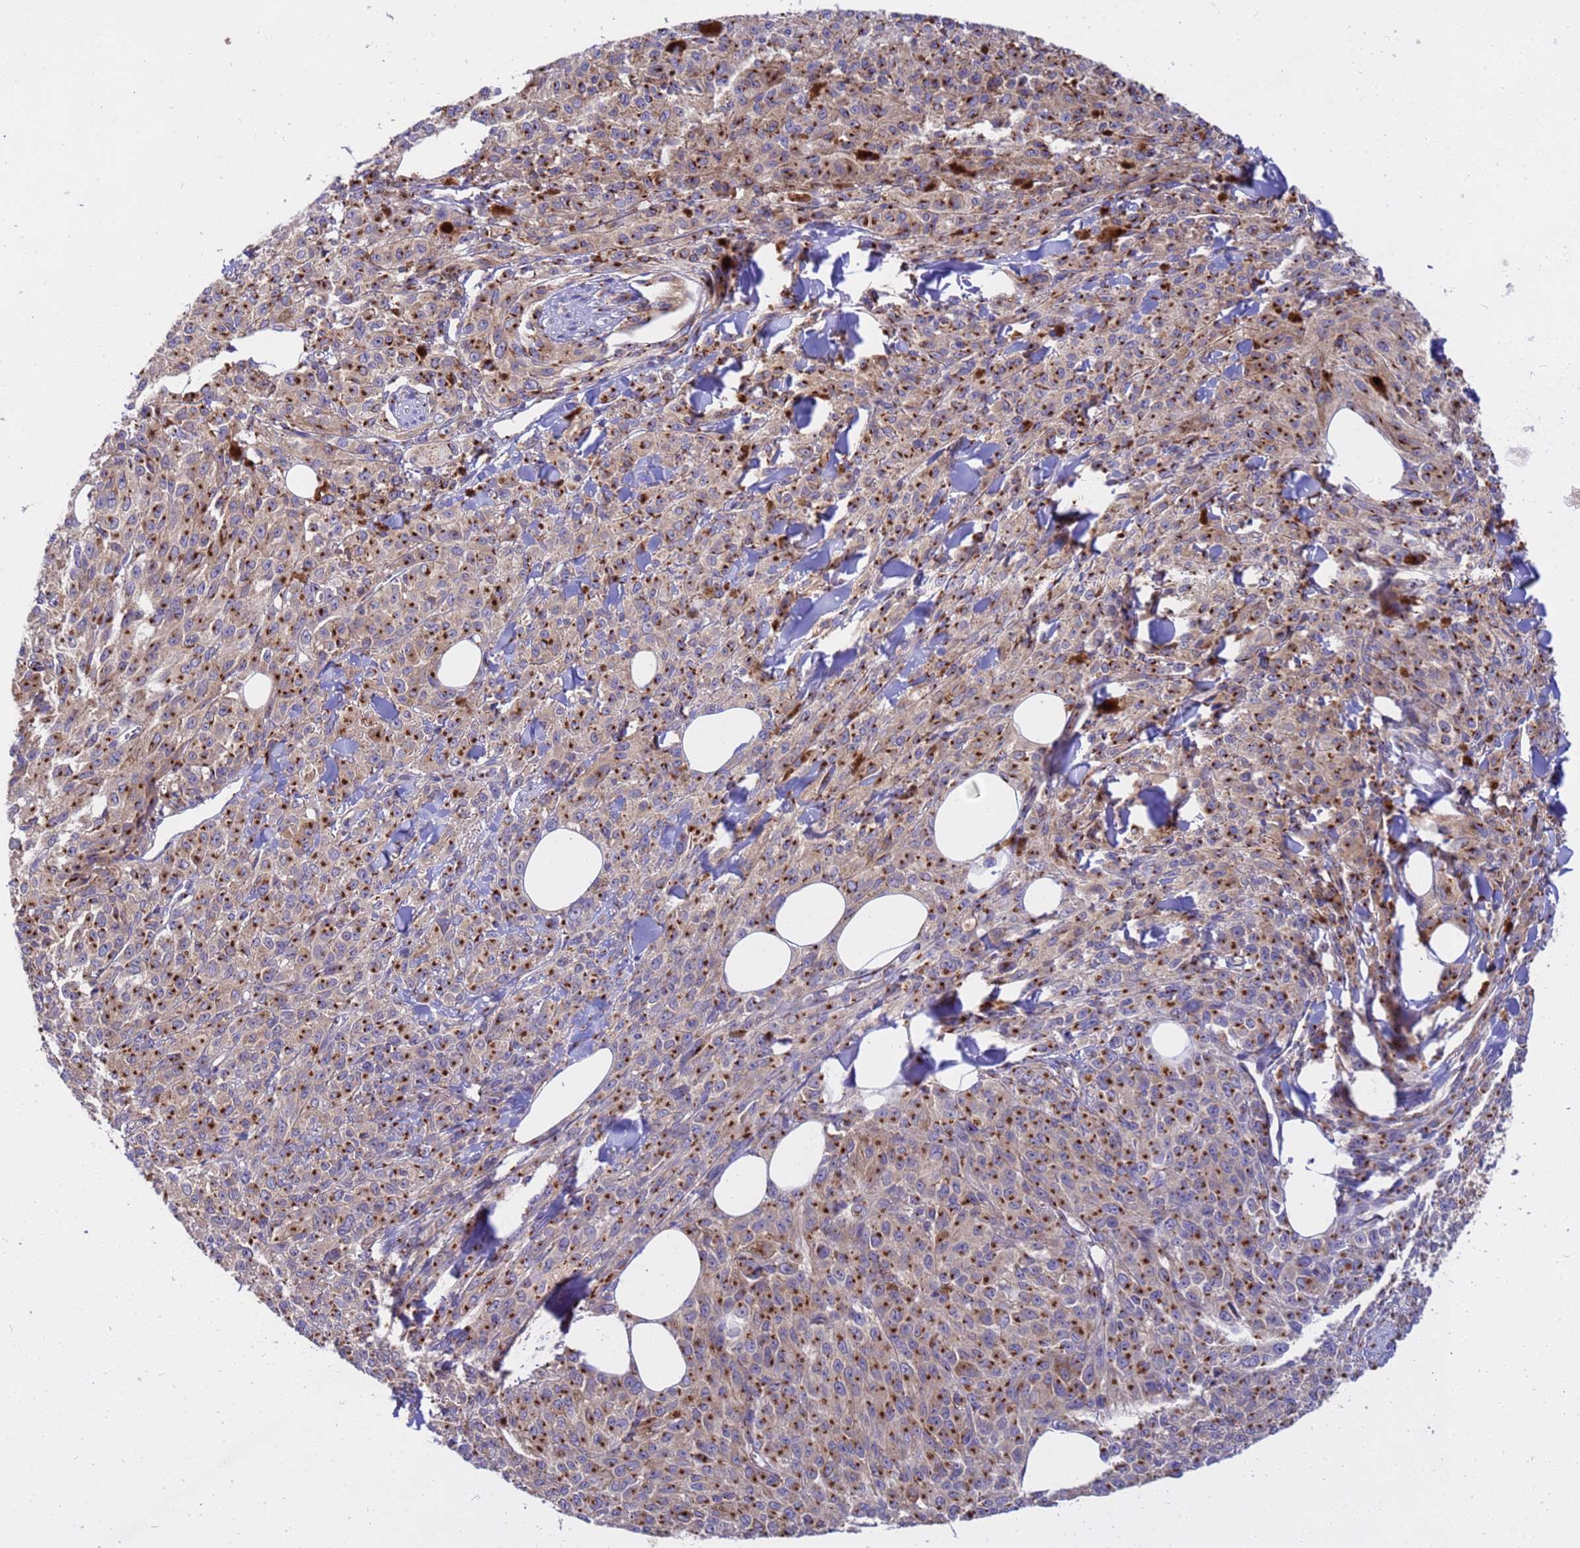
{"staining": {"intensity": "moderate", "quantity": ">75%", "location": "cytoplasmic/membranous"}, "tissue": "melanoma", "cell_type": "Tumor cells", "image_type": "cancer", "snomed": [{"axis": "morphology", "description": "Malignant melanoma, NOS"}, {"axis": "topography", "description": "Skin"}], "caption": "Malignant melanoma stained for a protein (brown) demonstrates moderate cytoplasmic/membranous positive staining in about >75% of tumor cells.", "gene": "HPS3", "patient": {"sex": "female", "age": 52}}